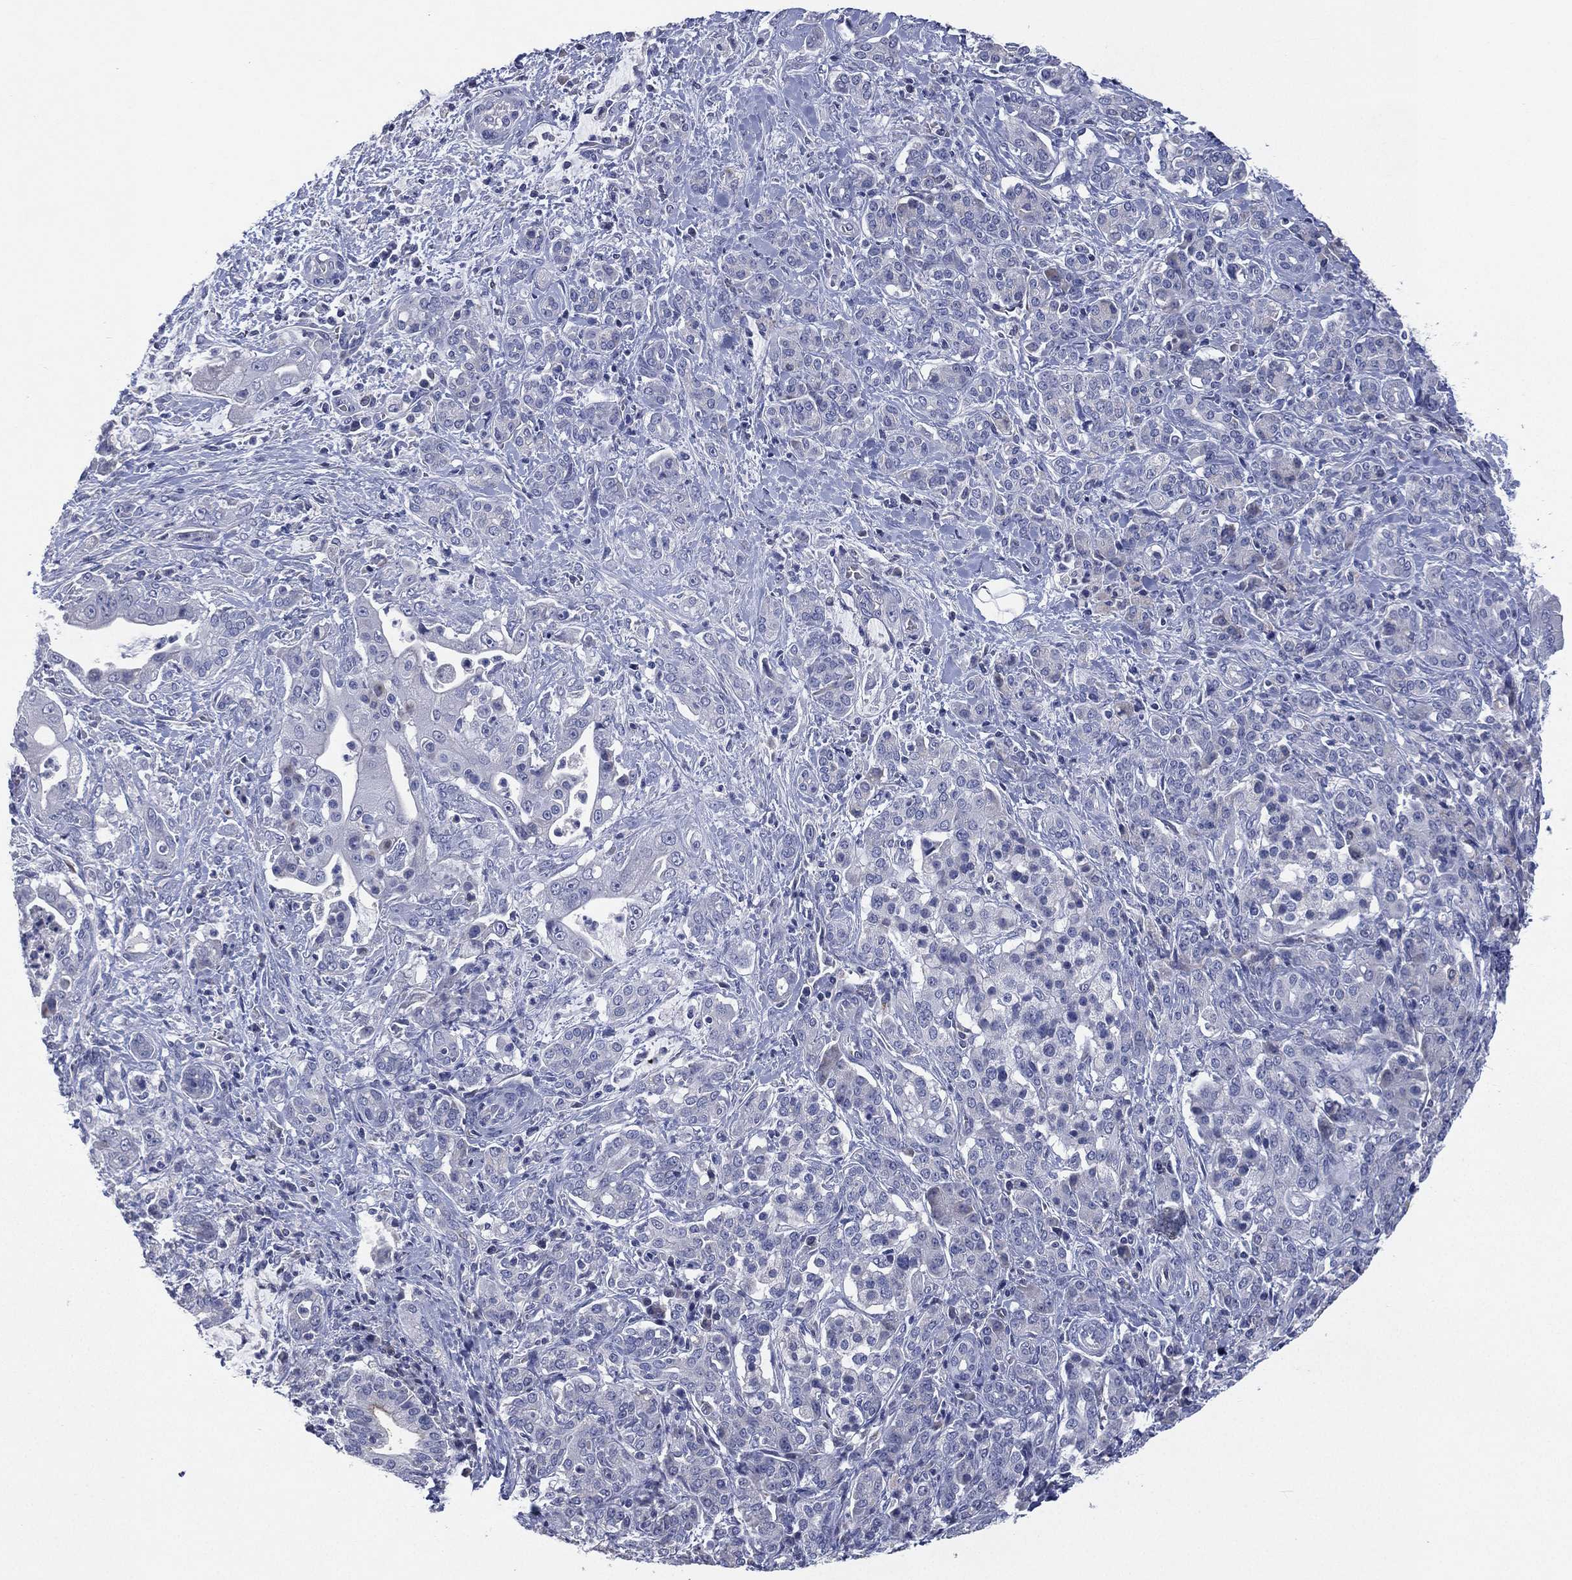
{"staining": {"intensity": "negative", "quantity": "none", "location": "none"}, "tissue": "pancreatic cancer", "cell_type": "Tumor cells", "image_type": "cancer", "snomed": [{"axis": "morphology", "description": "Normal tissue, NOS"}, {"axis": "morphology", "description": "Inflammation, NOS"}, {"axis": "morphology", "description": "Adenocarcinoma, NOS"}, {"axis": "topography", "description": "Pancreas"}], "caption": "Tumor cells are negative for brown protein staining in pancreatic cancer.", "gene": "KRT35", "patient": {"sex": "male", "age": 57}}